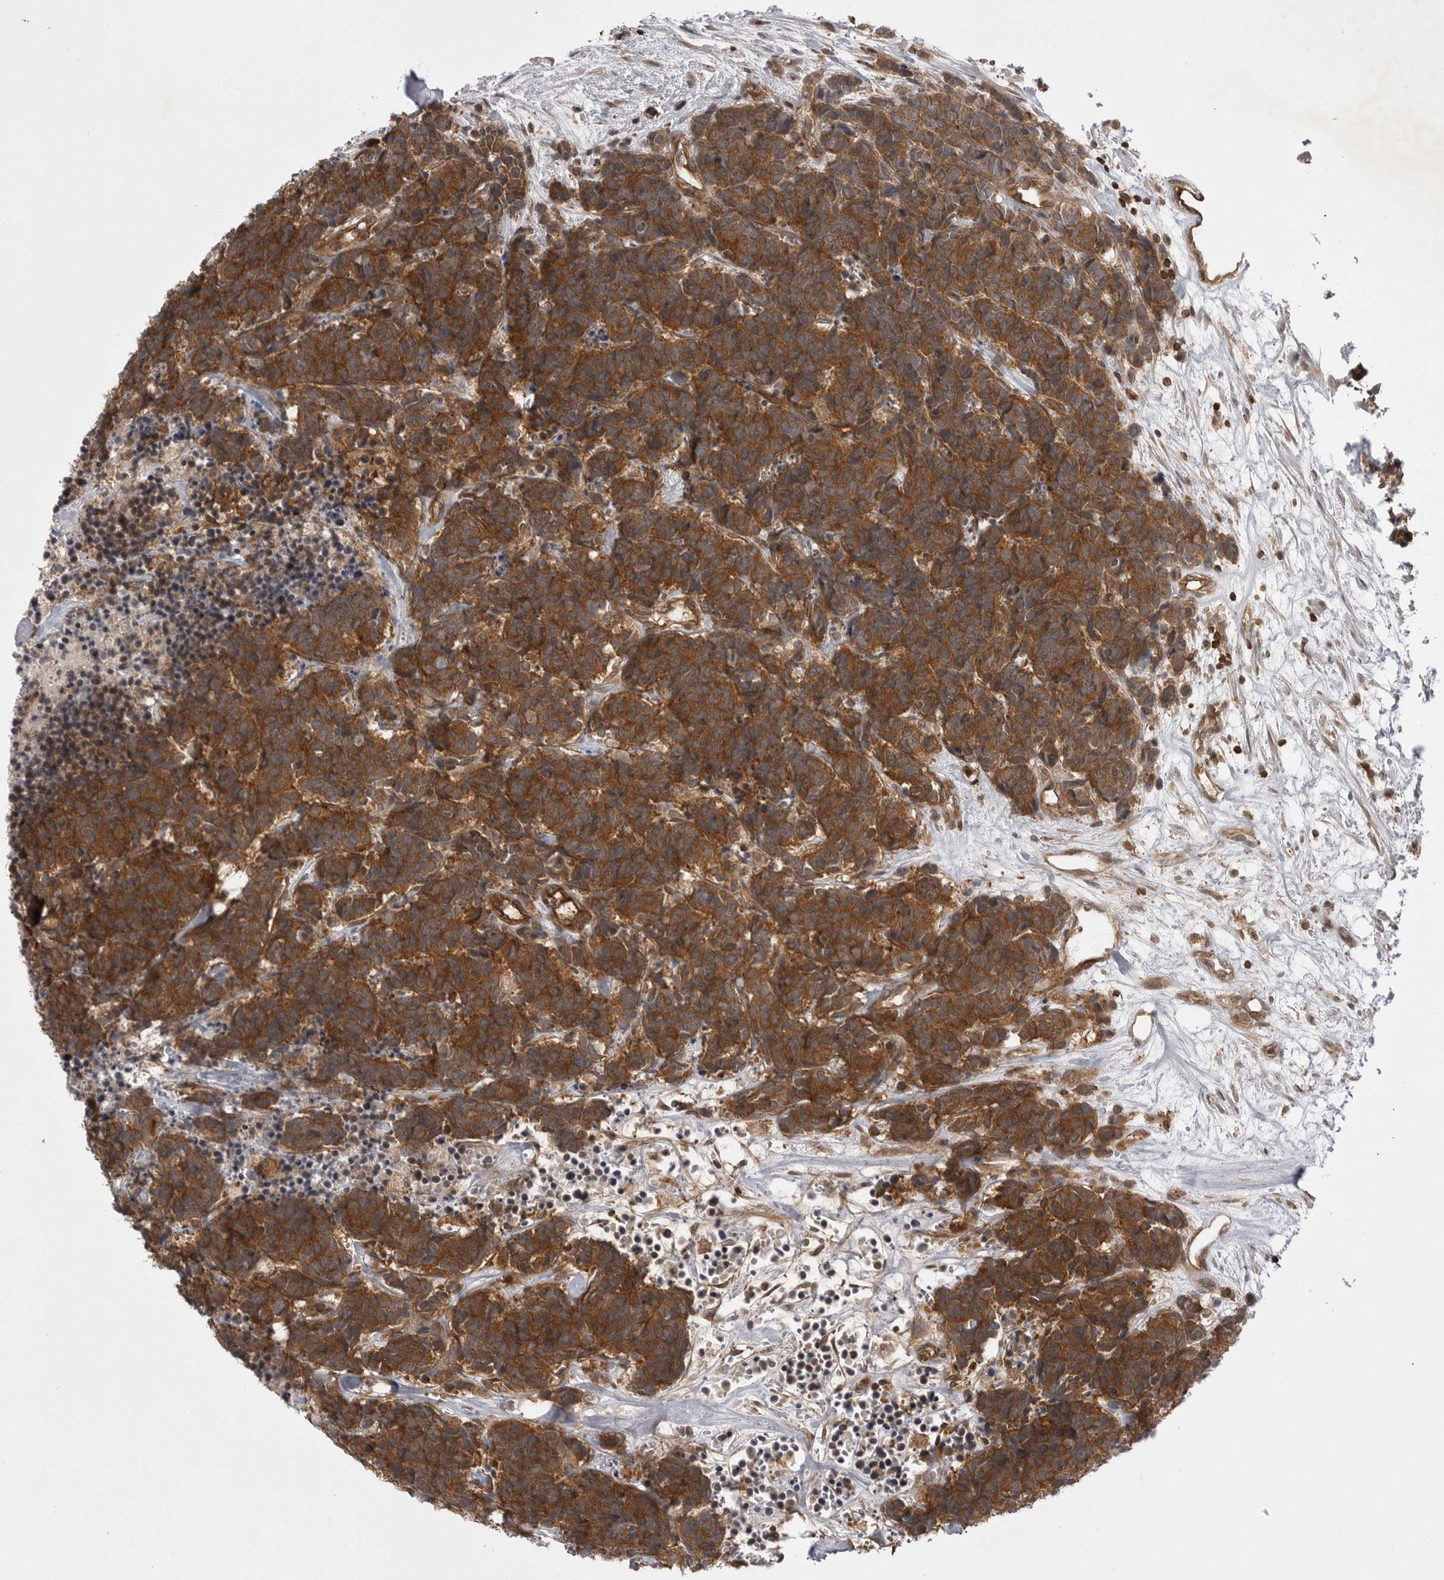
{"staining": {"intensity": "strong", "quantity": ">75%", "location": "cytoplasmic/membranous"}, "tissue": "carcinoid", "cell_type": "Tumor cells", "image_type": "cancer", "snomed": [{"axis": "morphology", "description": "Carcinoma, NOS"}, {"axis": "morphology", "description": "Carcinoid, malignant, NOS"}, {"axis": "topography", "description": "Urinary bladder"}], "caption": "Malignant carcinoid stained with immunohistochemistry (IHC) demonstrates strong cytoplasmic/membranous staining in approximately >75% of tumor cells.", "gene": "STK24", "patient": {"sex": "male", "age": 57}}